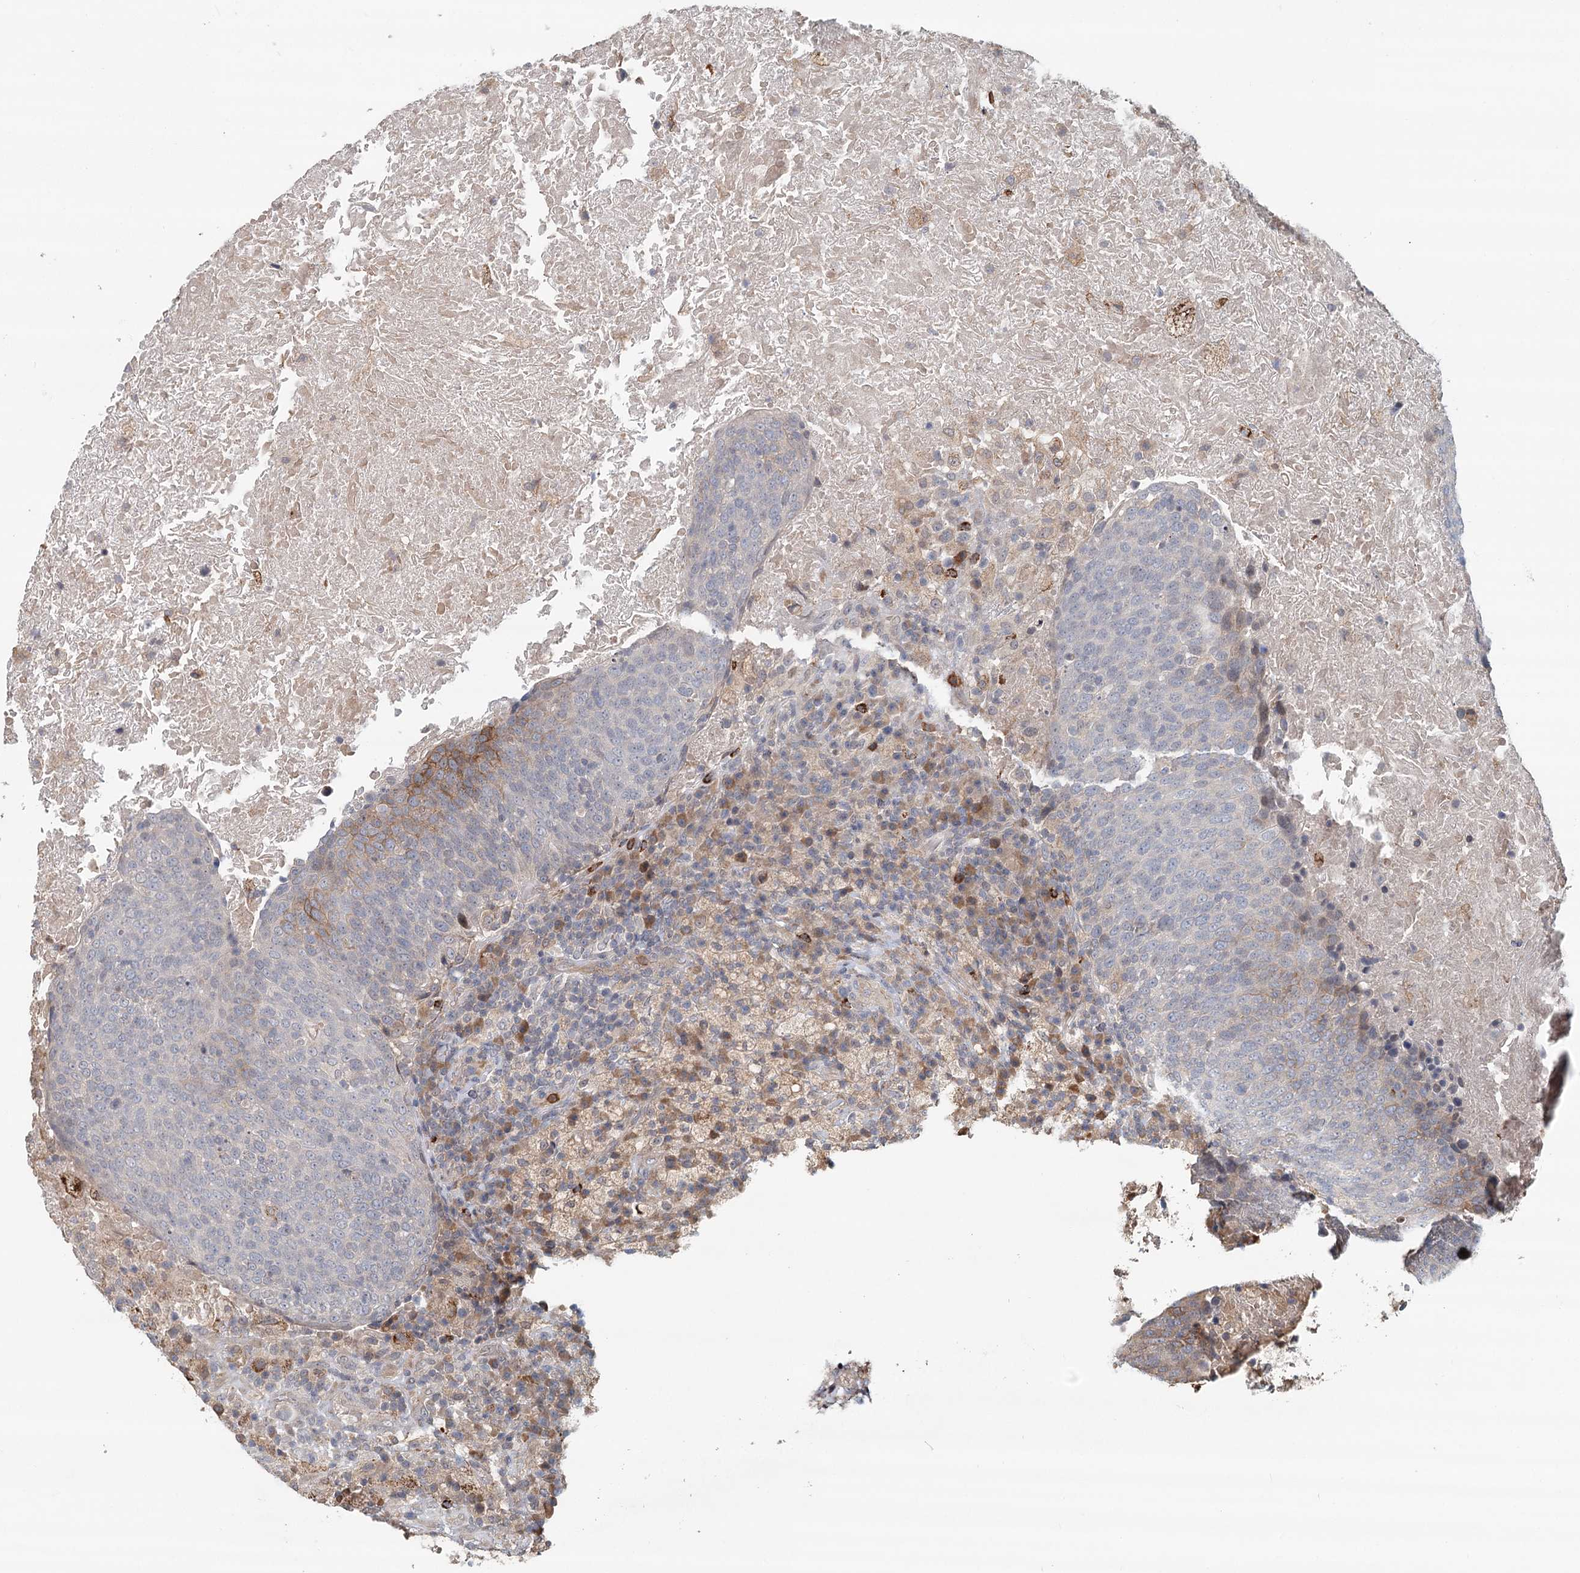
{"staining": {"intensity": "weak", "quantity": "<25%", "location": "cytoplasmic/membranous"}, "tissue": "head and neck cancer", "cell_type": "Tumor cells", "image_type": "cancer", "snomed": [{"axis": "morphology", "description": "Squamous cell carcinoma, NOS"}, {"axis": "morphology", "description": "Squamous cell carcinoma, metastatic, NOS"}, {"axis": "topography", "description": "Lymph node"}, {"axis": "topography", "description": "Head-Neck"}], "caption": "DAB immunohistochemical staining of head and neck cancer exhibits no significant staining in tumor cells.", "gene": "RNF111", "patient": {"sex": "male", "age": 62}}